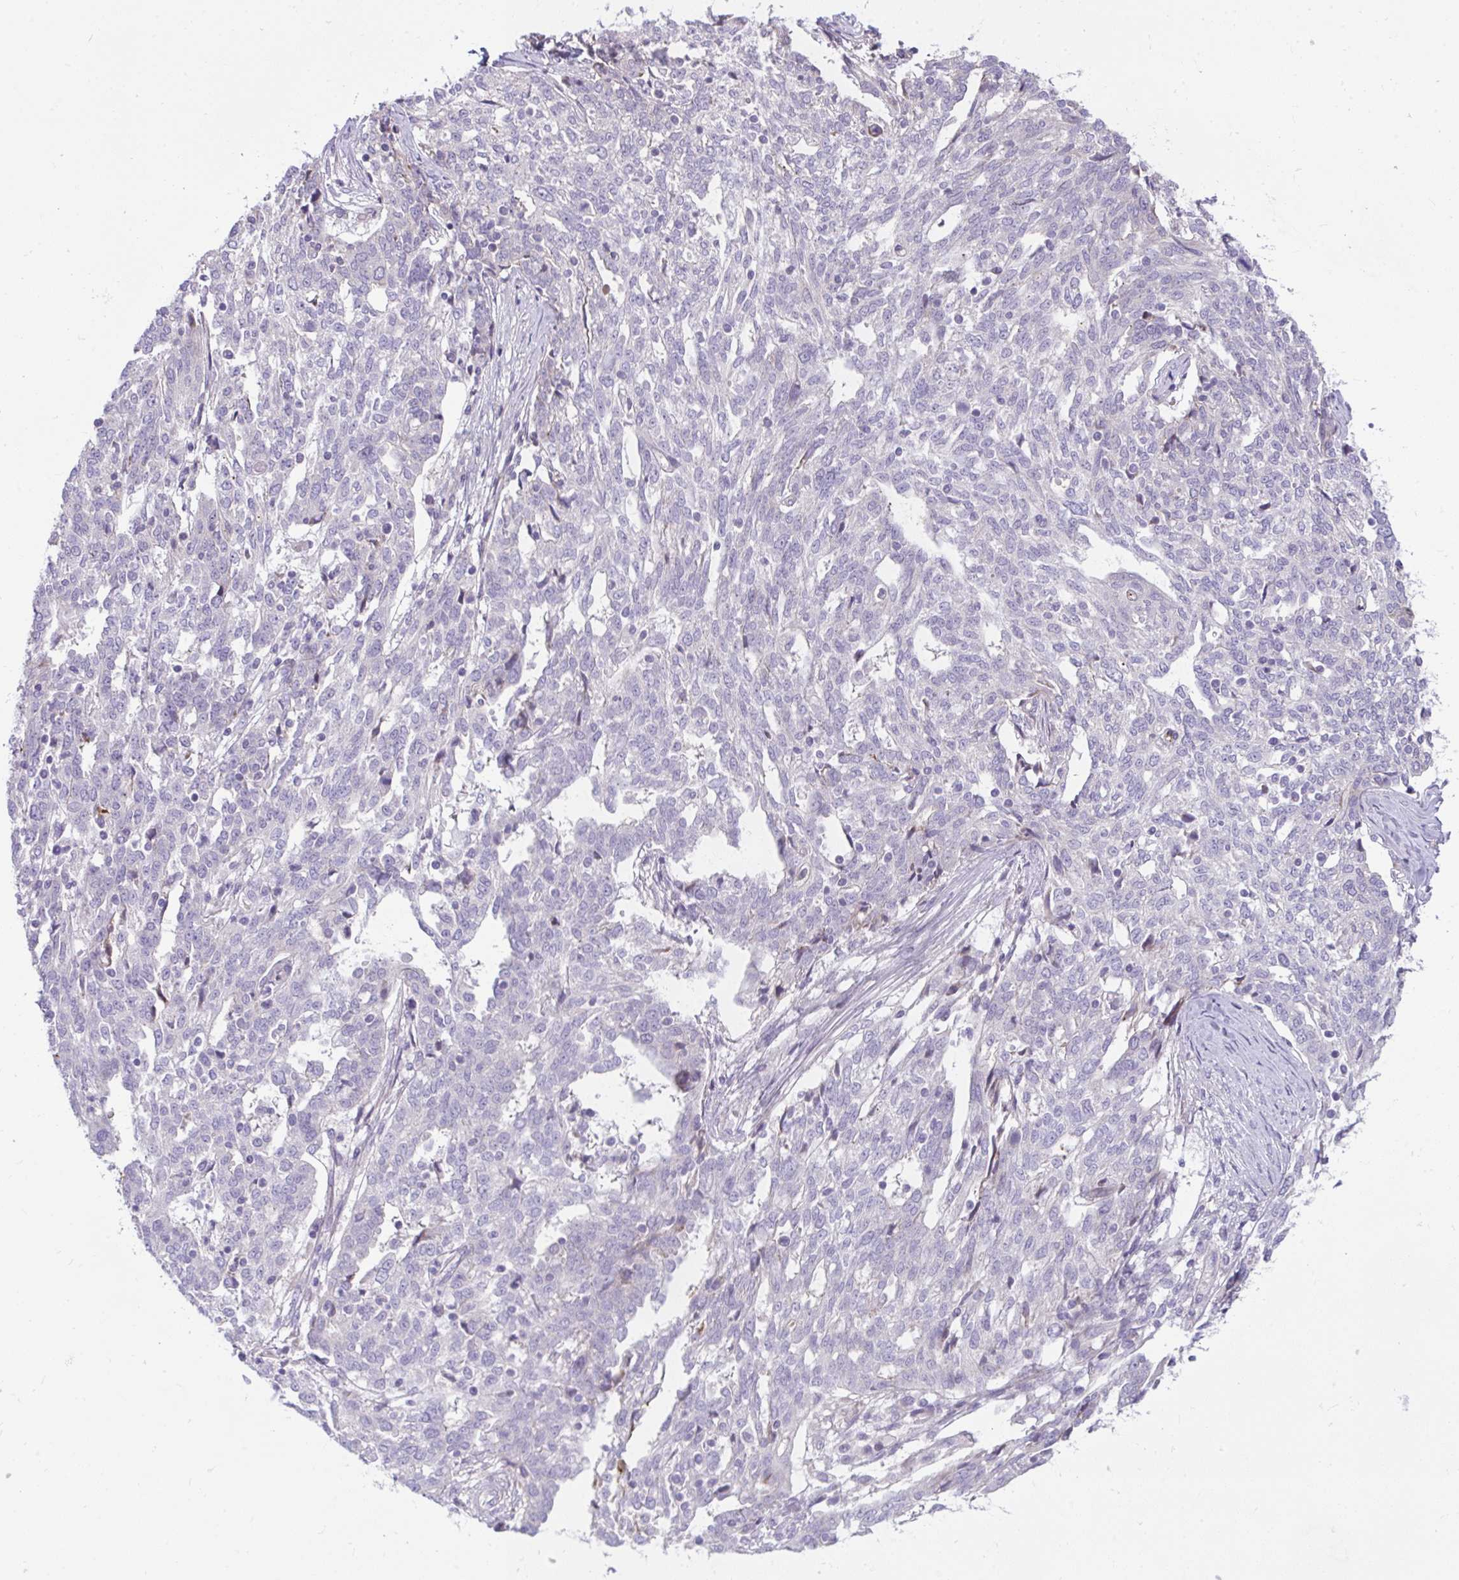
{"staining": {"intensity": "negative", "quantity": "none", "location": "none"}, "tissue": "ovarian cancer", "cell_type": "Tumor cells", "image_type": "cancer", "snomed": [{"axis": "morphology", "description": "Cystadenocarcinoma, serous, NOS"}, {"axis": "topography", "description": "Ovary"}], "caption": "Immunohistochemical staining of ovarian serous cystadenocarcinoma displays no significant positivity in tumor cells.", "gene": "PIGZ", "patient": {"sex": "female", "age": 67}}